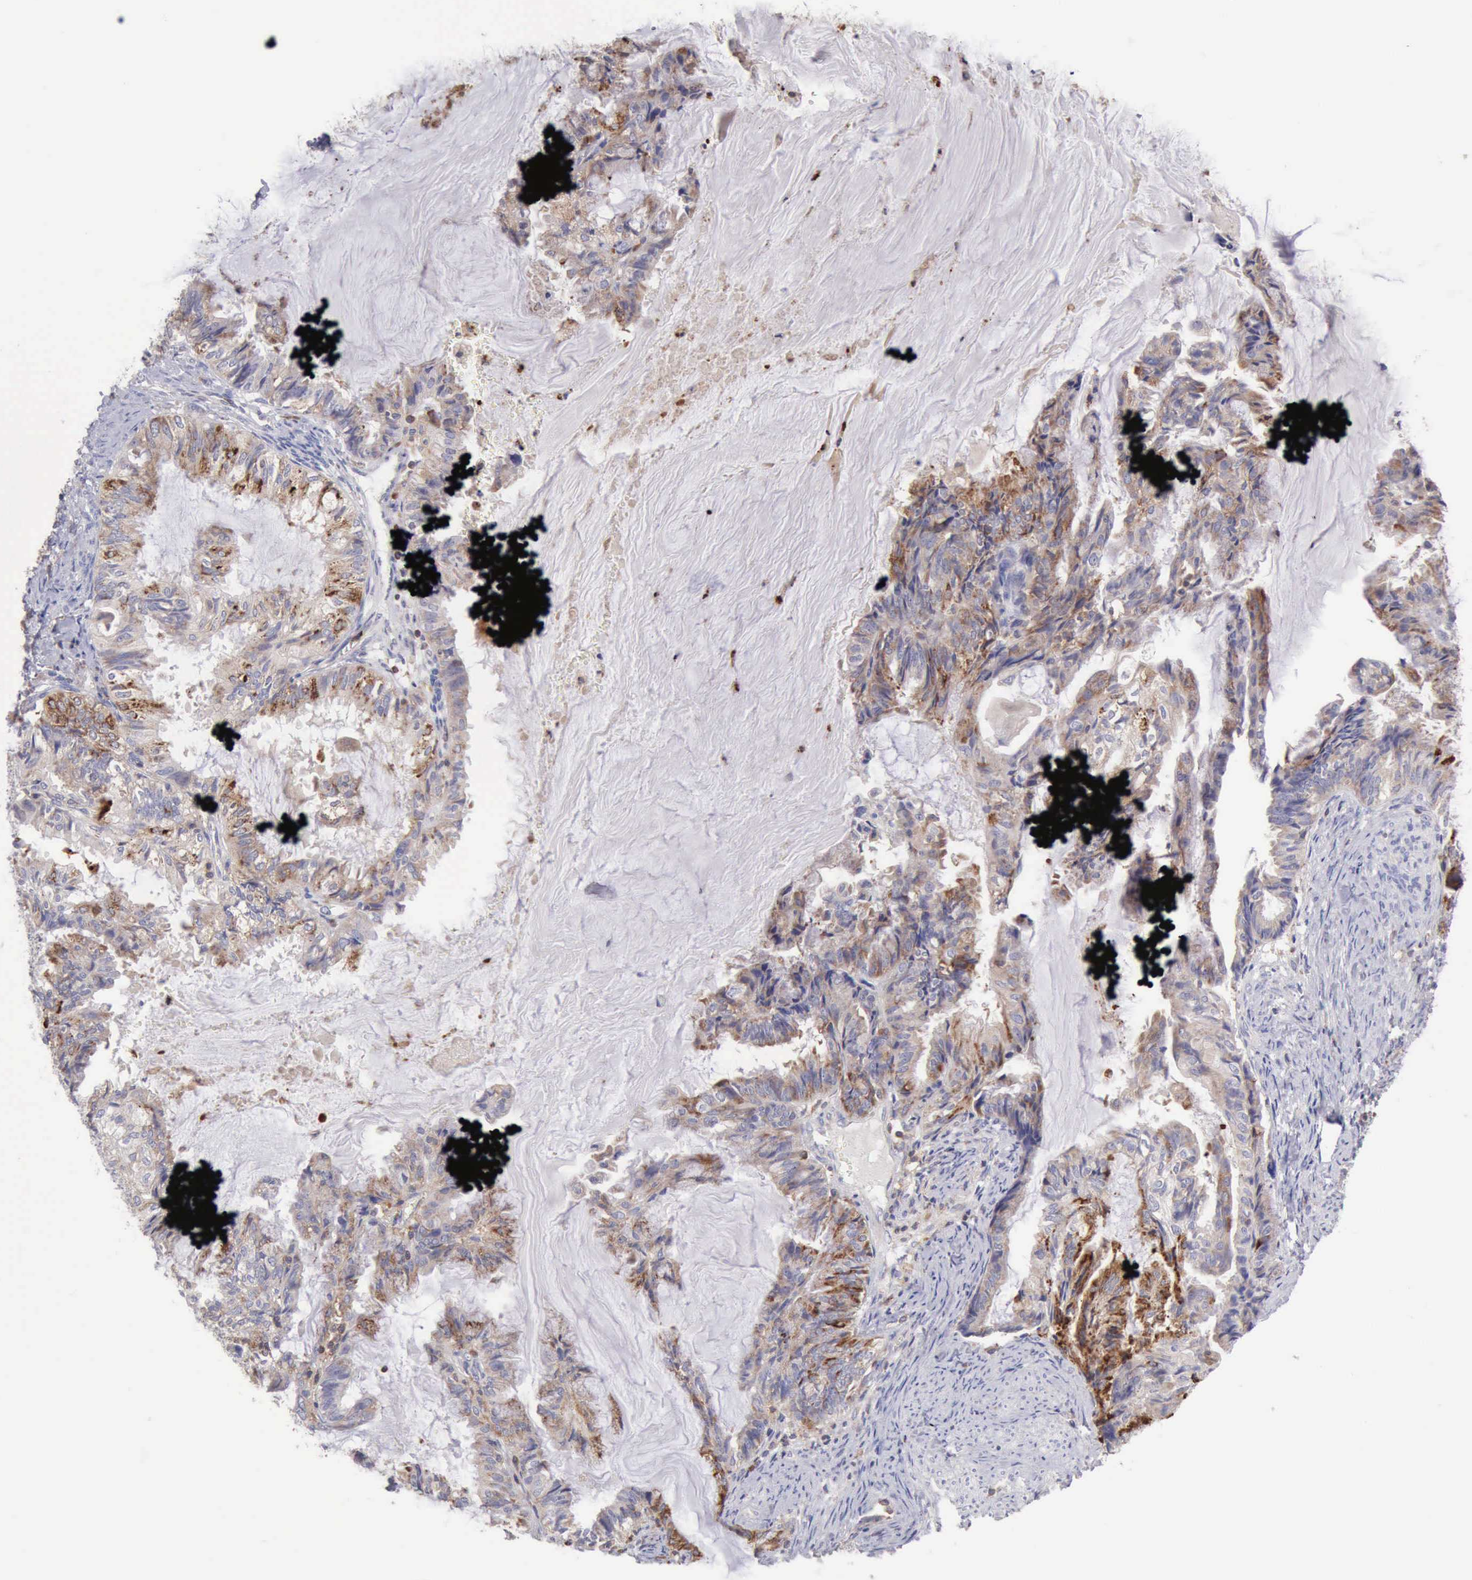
{"staining": {"intensity": "weak", "quantity": "25%-75%", "location": "cytoplasmic/membranous"}, "tissue": "endometrial cancer", "cell_type": "Tumor cells", "image_type": "cancer", "snomed": [{"axis": "morphology", "description": "Adenocarcinoma, NOS"}, {"axis": "topography", "description": "Endometrium"}], "caption": "Endometrial cancer (adenocarcinoma) stained with a protein marker exhibits weak staining in tumor cells.", "gene": "SASH3", "patient": {"sex": "female", "age": 86}}